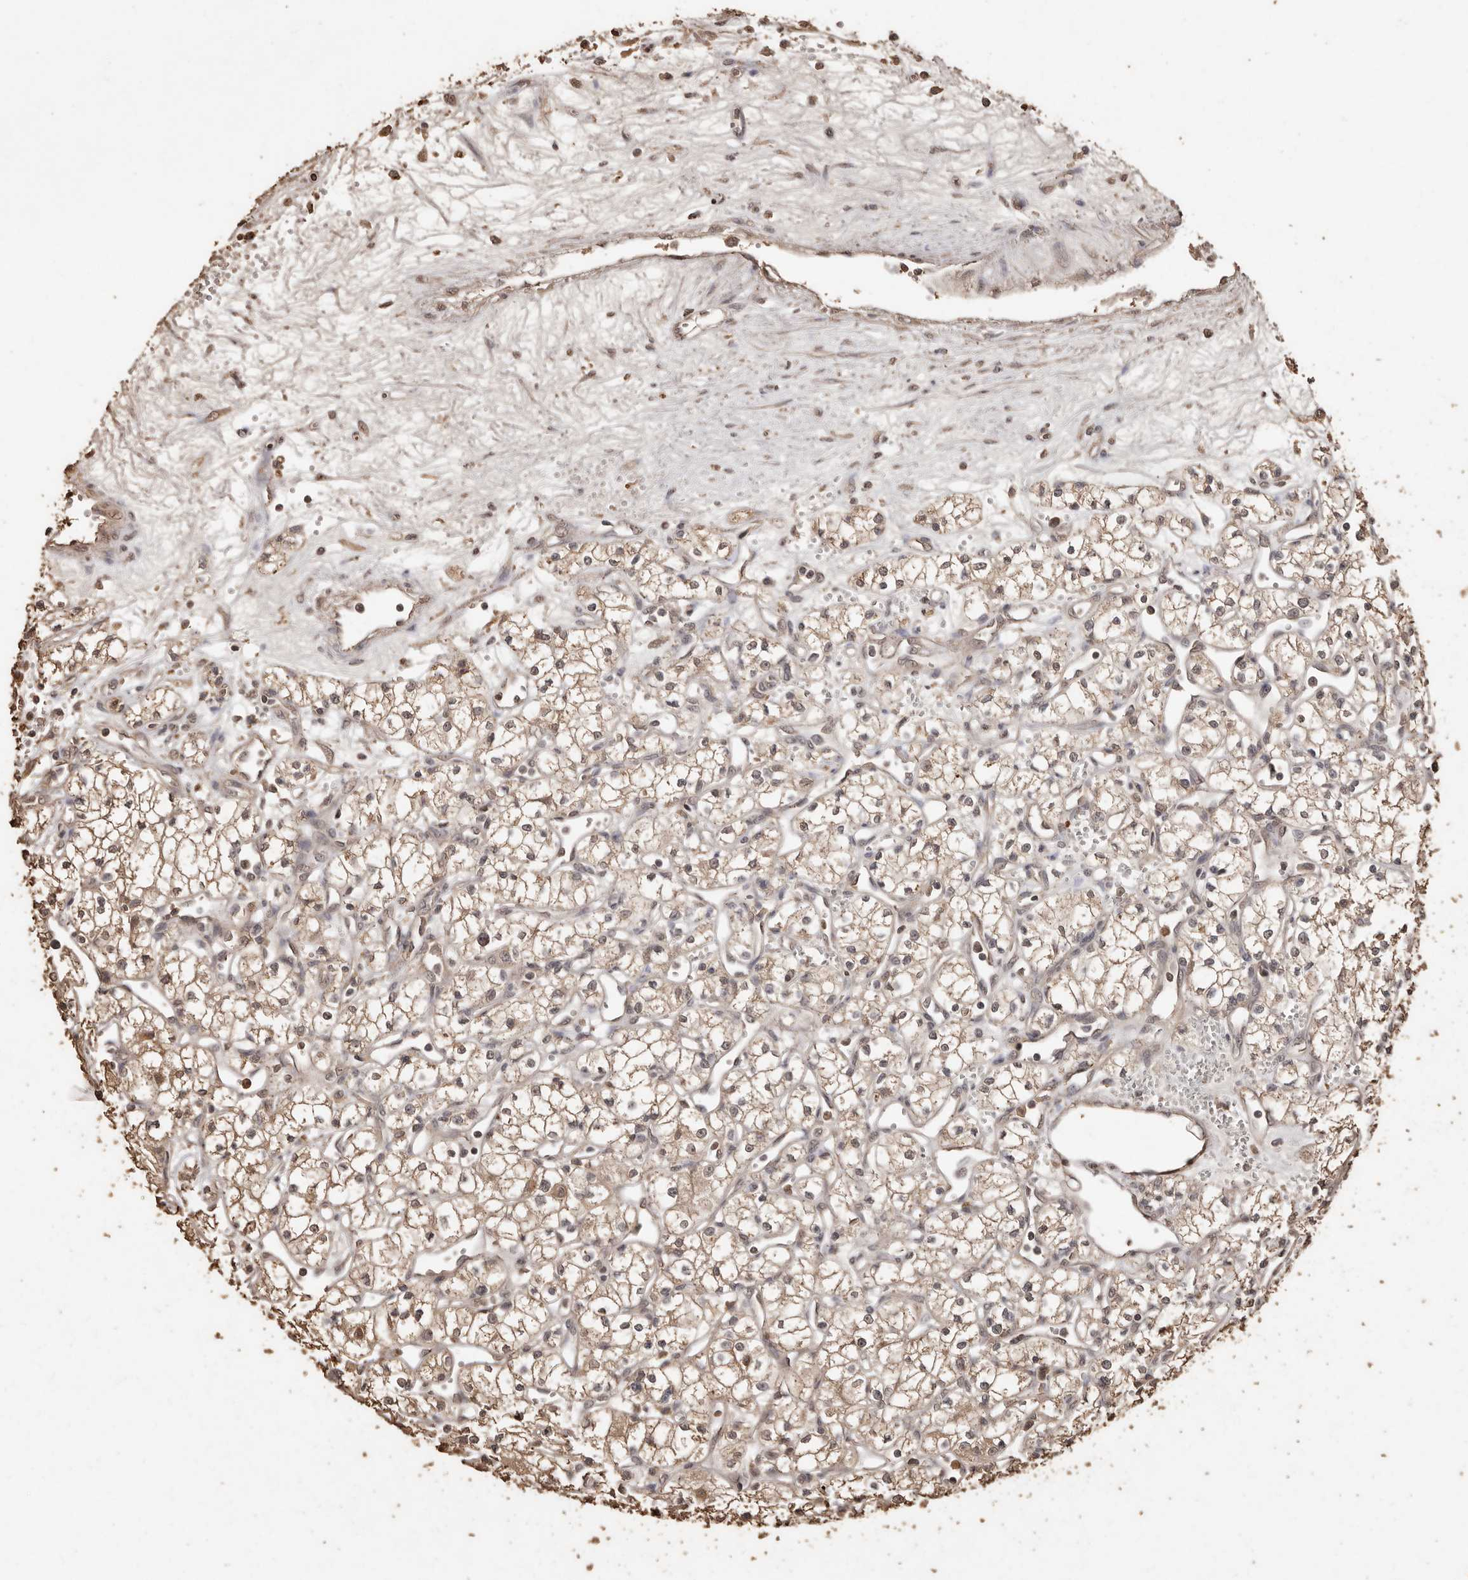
{"staining": {"intensity": "weak", "quantity": ">75%", "location": "cytoplasmic/membranous"}, "tissue": "renal cancer", "cell_type": "Tumor cells", "image_type": "cancer", "snomed": [{"axis": "morphology", "description": "Adenocarcinoma, NOS"}, {"axis": "topography", "description": "Kidney"}], "caption": "Weak cytoplasmic/membranous expression is present in about >75% of tumor cells in renal cancer (adenocarcinoma).", "gene": "PKDCC", "patient": {"sex": "male", "age": 59}}